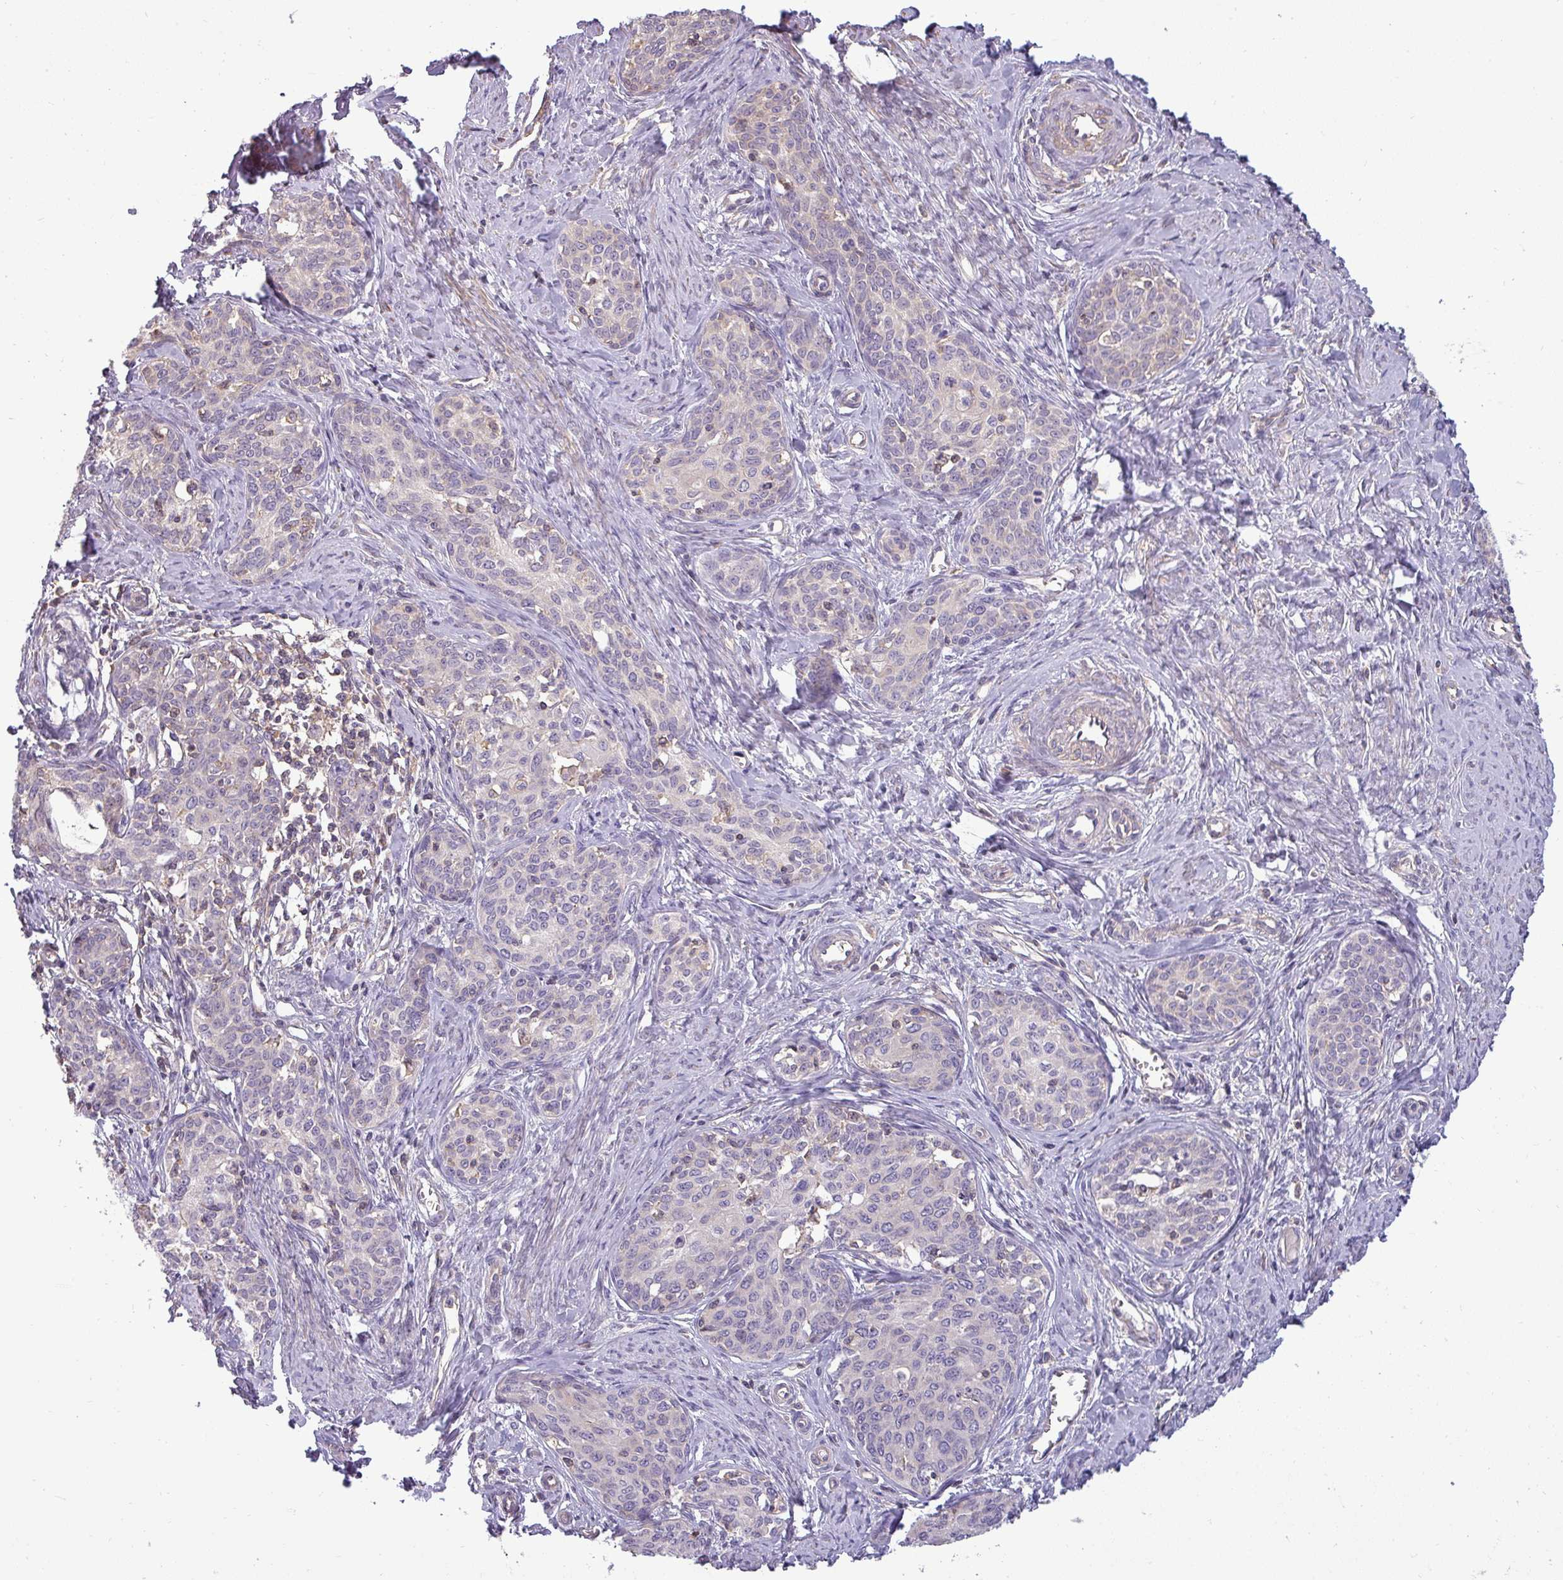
{"staining": {"intensity": "negative", "quantity": "none", "location": "none"}, "tissue": "cervical cancer", "cell_type": "Tumor cells", "image_type": "cancer", "snomed": [{"axis": "morphology", "description": "Squamous cell carcinoma, NOS"}, {"axis": "morphology", "description": "Adenocarcinoma, NOS"}, {"axis": "topography", "description": "Cervix"}], "caption": "Immunohistochemistry of human adenocarcinoma (cervical) shows no expression in tumor cells.", "gene": "ZNF835", "patient": {"sex": "female", "age": 52}}